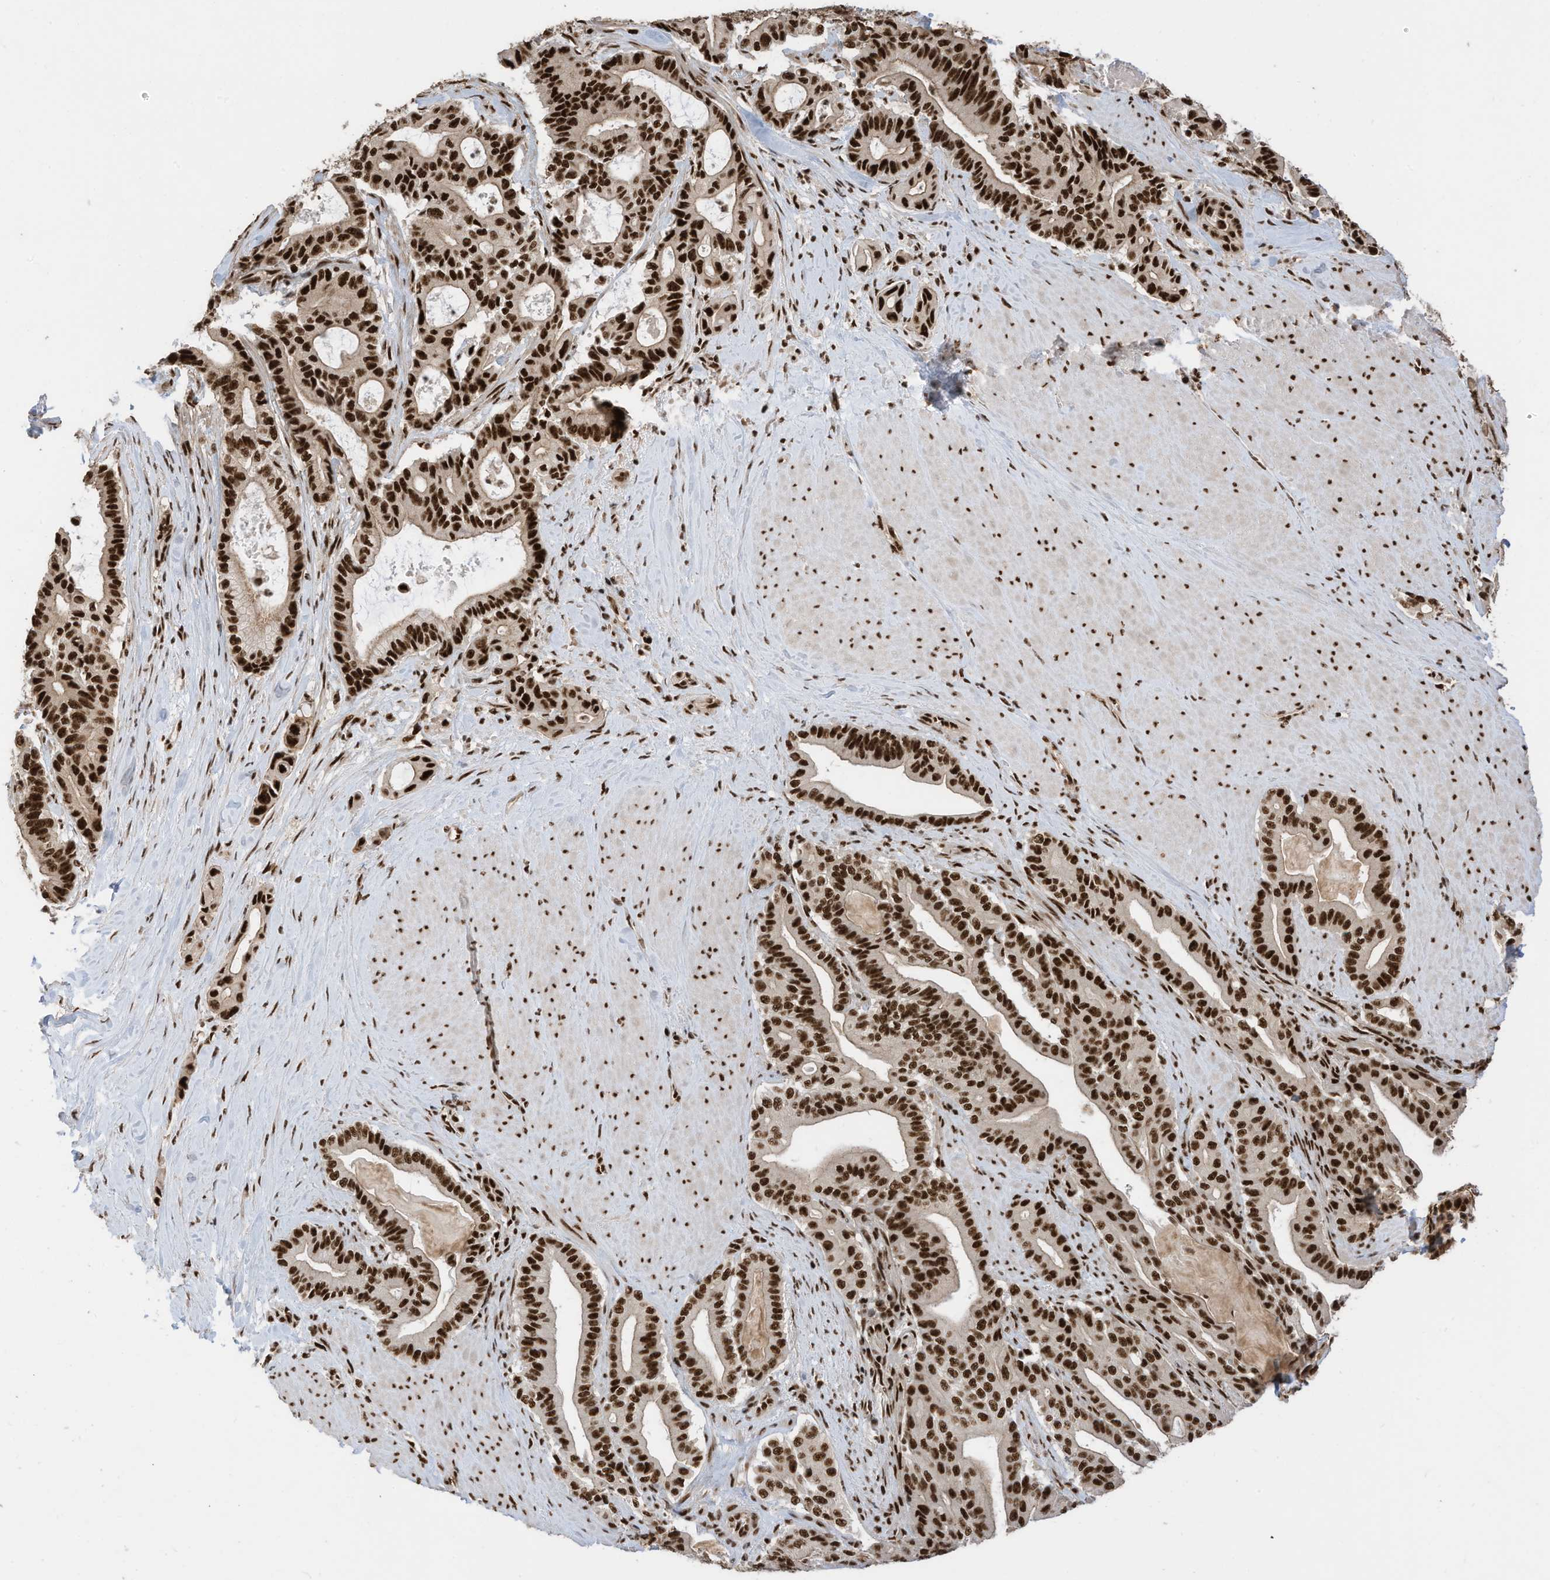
{"staining": {"intensity": "strong", "quantity": ">75%", "location": "nuclear"}, "tissue": "pancreatic cancer", "cell_type": "Tumor cells", "image_type": "cancer", "snomed": [{"axis": "morphology", "description": "Adenocarcinoma, NOS"}, {"axis": "topography", "description": "Pancreas"}], "caption": "Protein staining of pancreatic cancer tissue reveals strong nuclear positivity in about >75% of tumor cells. The staining was performed using DAB to visualize the protein expression in brown, while the nuclei were stained in blue with hematoxylin (Magnification: 20x).", "gene": "SF3A3", "patient": {"sex": "male", "age": 63}}